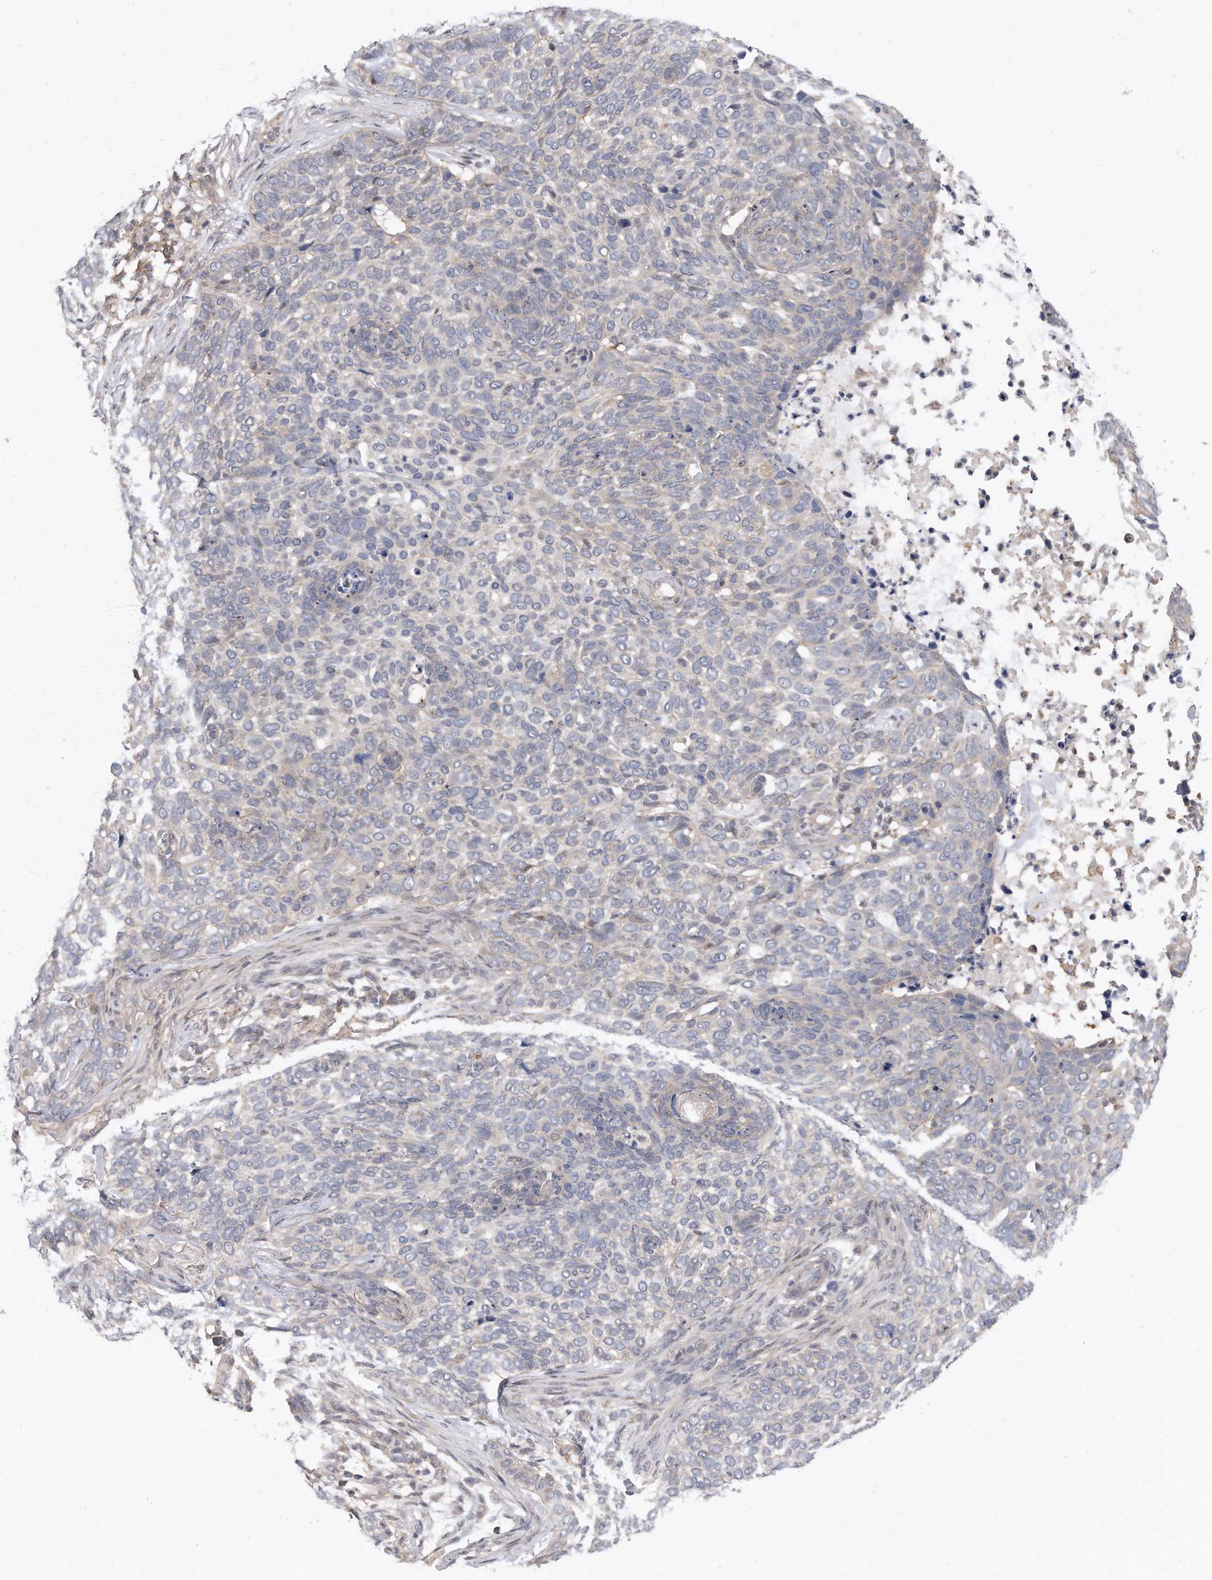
{"staining": {"intensity": "negative", "quantity": "none", "location": "none"}, "tissue": "skin cancer", "cell_type": "Tumor cells", "image_type": "cancer", "snomed": [{"axis": "morphology", "description": "Basal cell carcinoma"}, {"axis": "topography", "description": "Skin"}], "caption": "The histopathology image reveals no significant expression in tumor cells of basal cell carcinoma (skin).", "gene": "TCP1", "patient": {"sex": "female", "age": 64}}